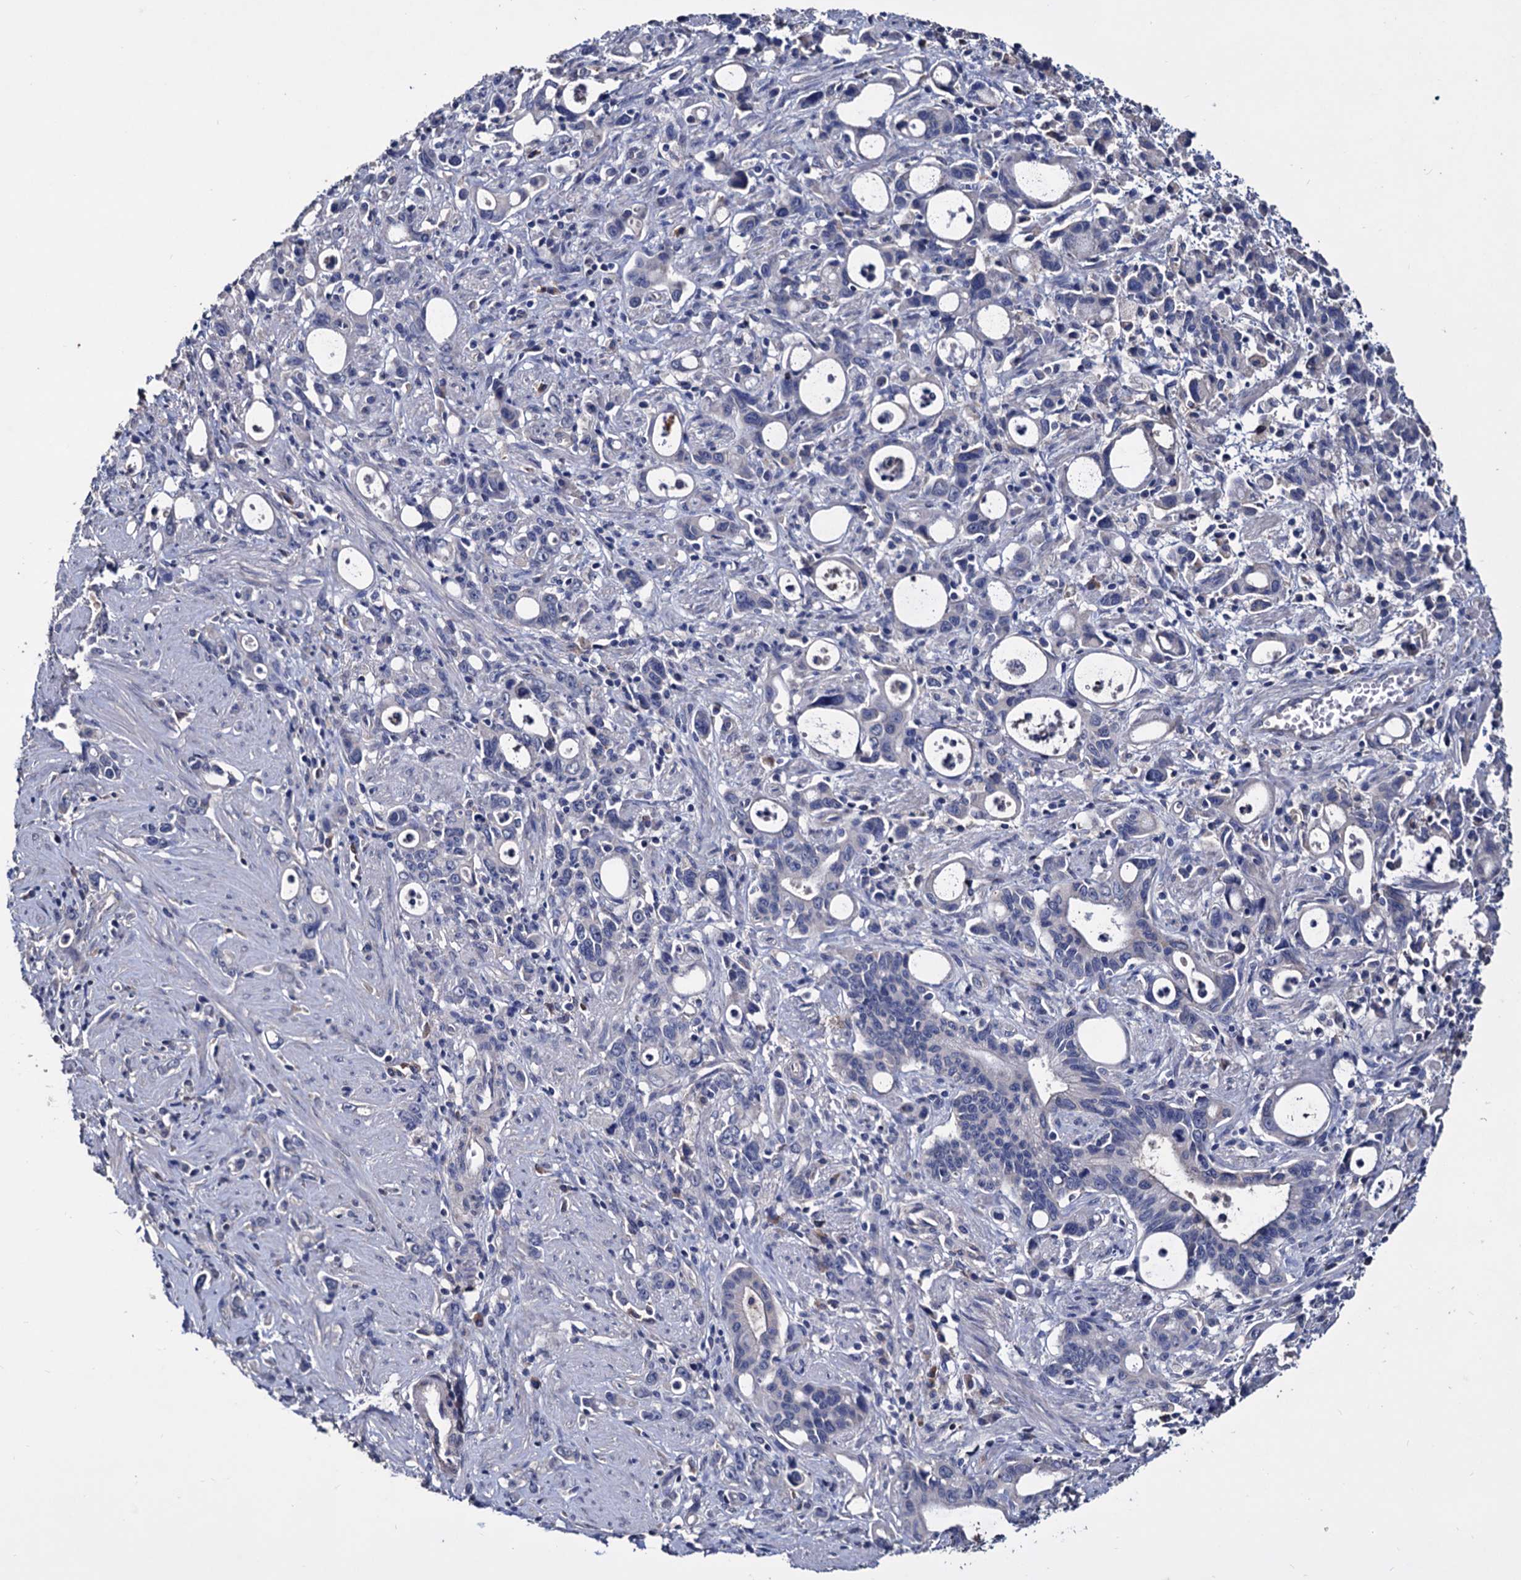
{"staining": {"intensity": "negative", "quantity": "none", "location": "none"}, "tissue": "stomach cancer", "cell_type": "Tumor cells", "image_type": "cancer", "snomed": [{"axis": "morphology", "description": "Adenocarcinoma, NOS"}, {"axis": "topography", "description": "Stomach, lower"}], "caption": "This is a histopathology image of IHC staining of stomach cancer (adenocarcinoma), which shows no staining in tumor cells. Nuclei are stained in blue.", "gene": "NPAS4", "patient": {"sex": "female", "age": 43}}